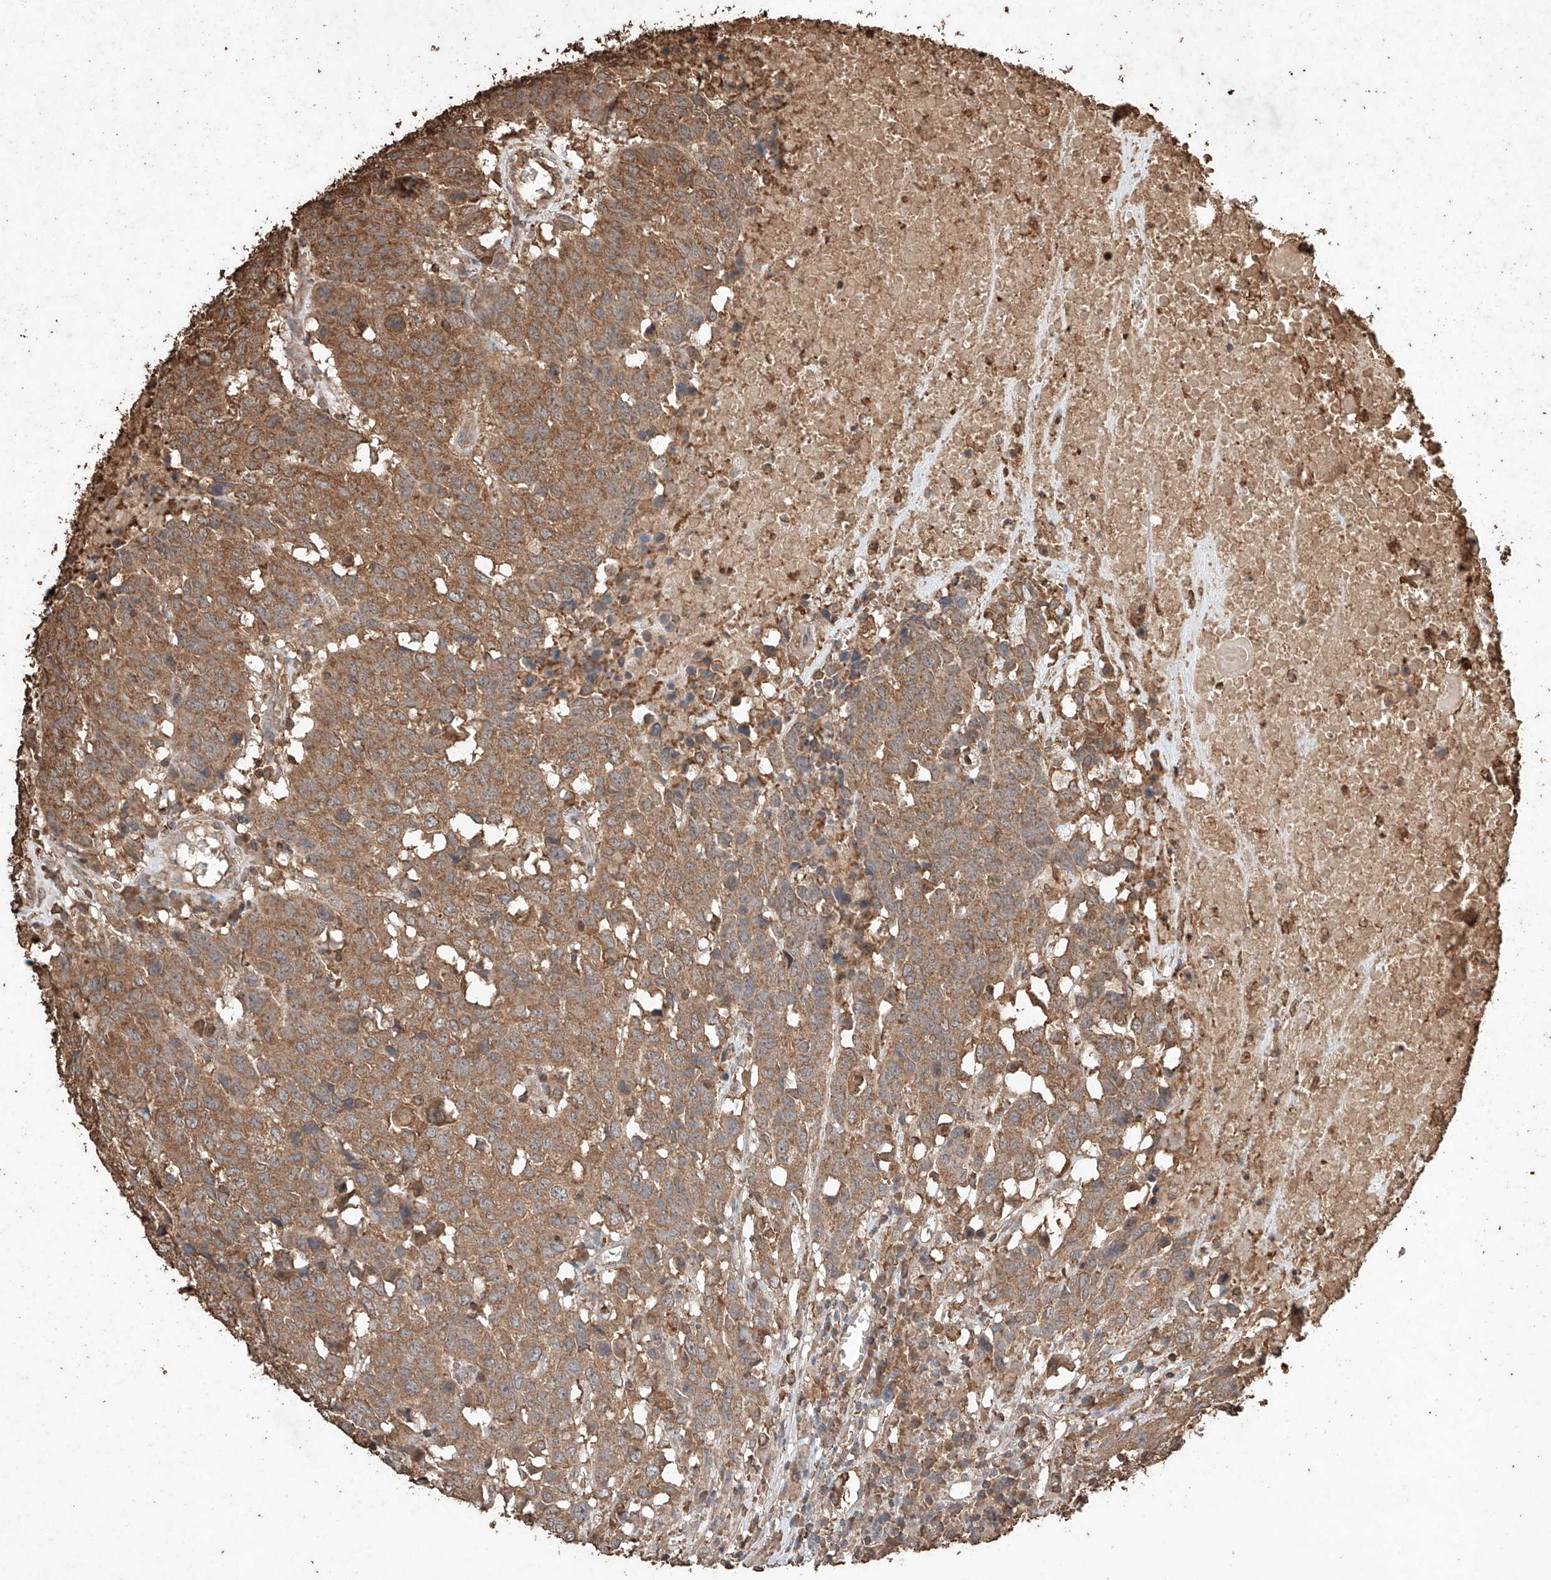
{"staining": {"intensity": "moderate", "quantity": ">75%", "location": "cytoplasmic/membranous"}, "tissue": "head and neck cancer", "cell_type": "Tumor cells", "image_type": "cancer", "snomed": [{"axis": "morphology", "description": "Squamous cell carcinoma, NOS"}, {"axis": "topography", "description": "Head-Neck"}], "caption": "Immunohistochemistry of human head and neck cancer reveals medium levels of moderate cytoplasmic/membranous positivity in approximately >75% of tumor cells. The protein of interest is stained brown, and the nuclei are stained in blue (DAB IHC with brightfield microscopy, high magnification).", "gene": "M6PR", "patient": {"sex": "male", "age": 66}}